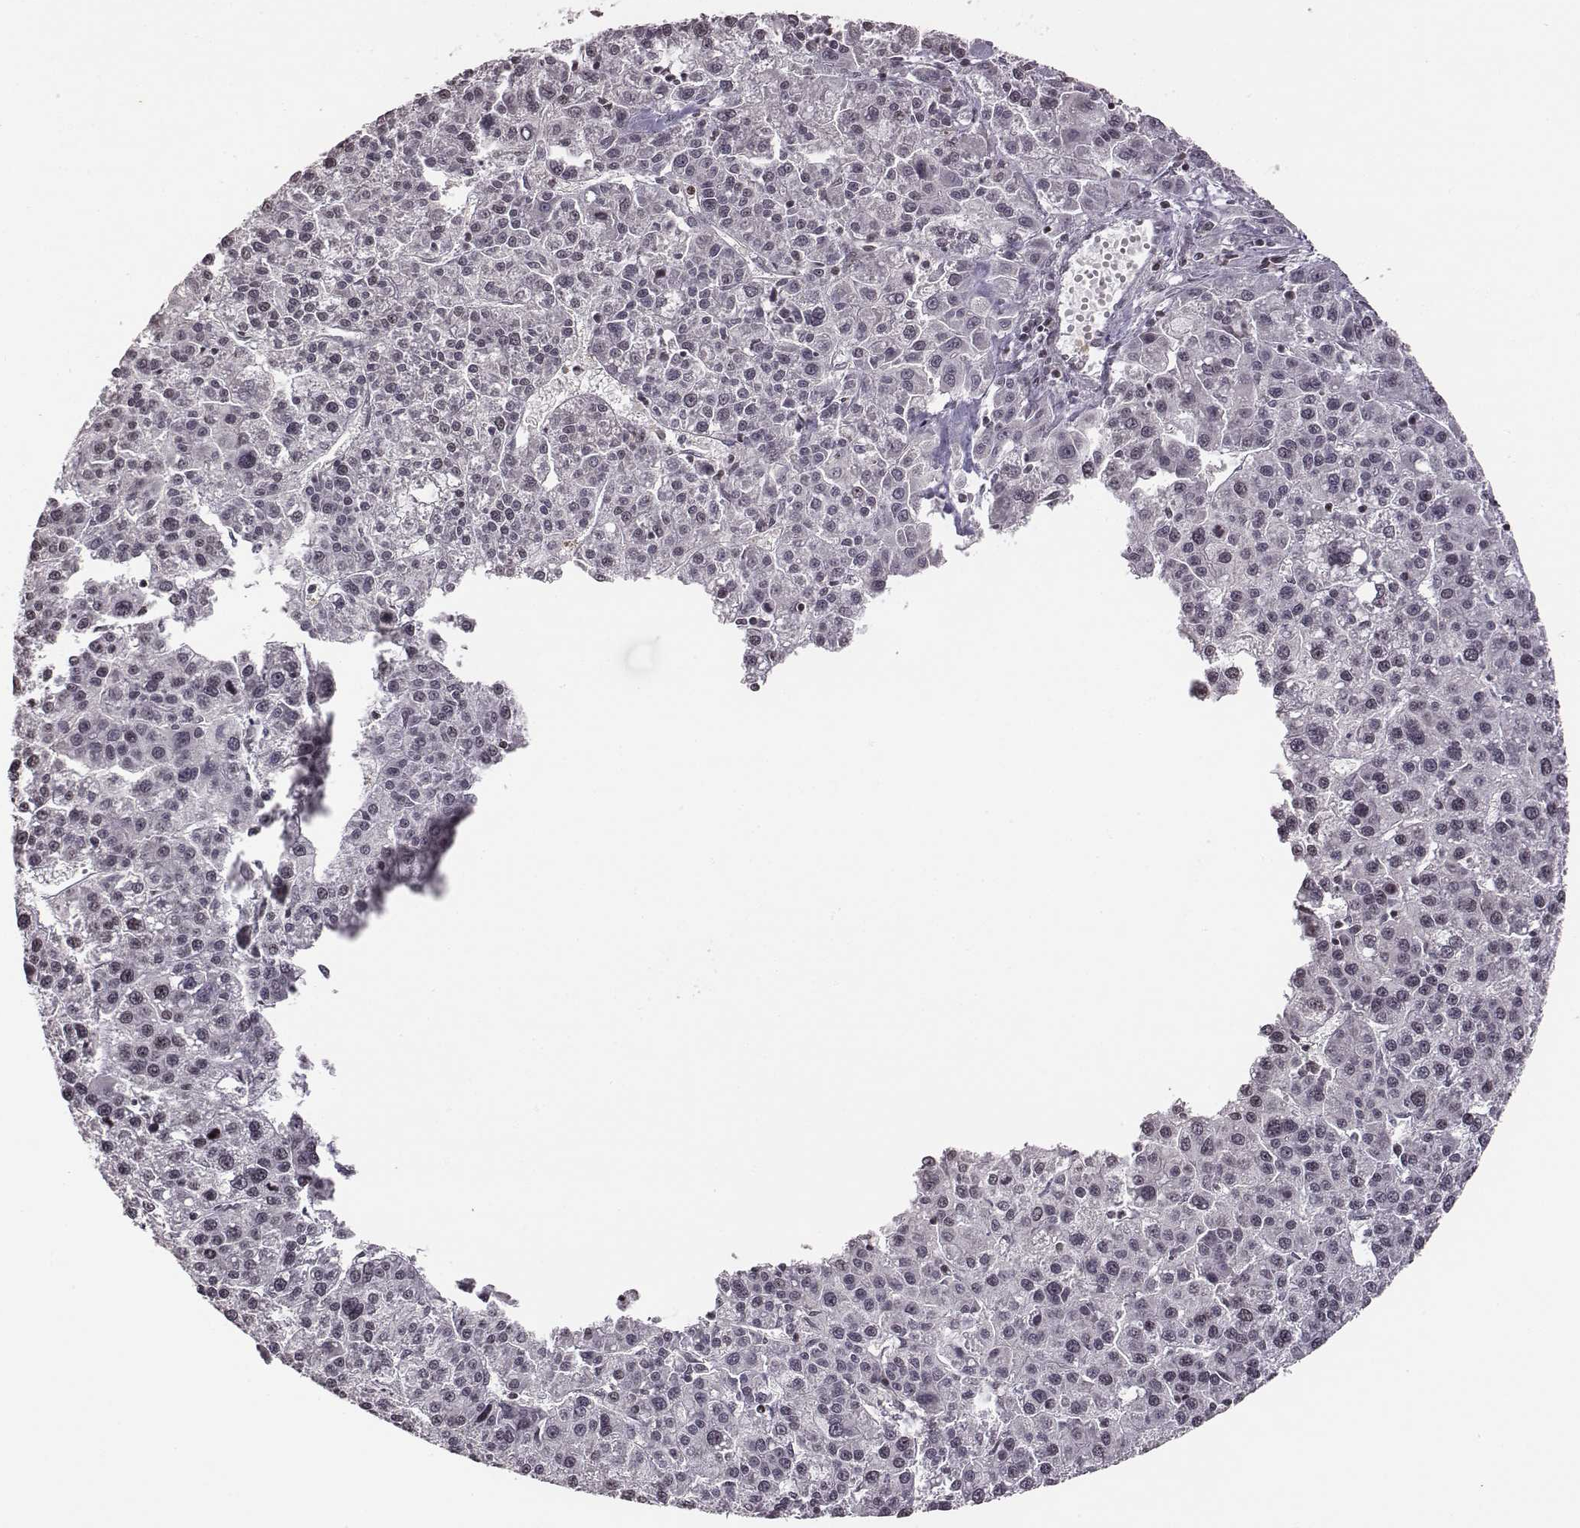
{"staining": {"intensity": "negative", "quantity": "none", "location": "none"}, "tissue": "liver cancer", "cell_type": "Tumor cells", "image_type": "cancer", "snomed": [{"axis": "morphology", "description": "Carcinoma, Hepatocellular, NOS"}, {"axis": "topography", "description": "Liver"}], "caption": "Immunohistochemistry (IHC) histopathology image of hepatocellular carcinoma (liver) stained for a protein (brown), which reveals no staining in tumor cells.", "gene": "GRM4", "patient": {"sex": "female", "age": 58}}